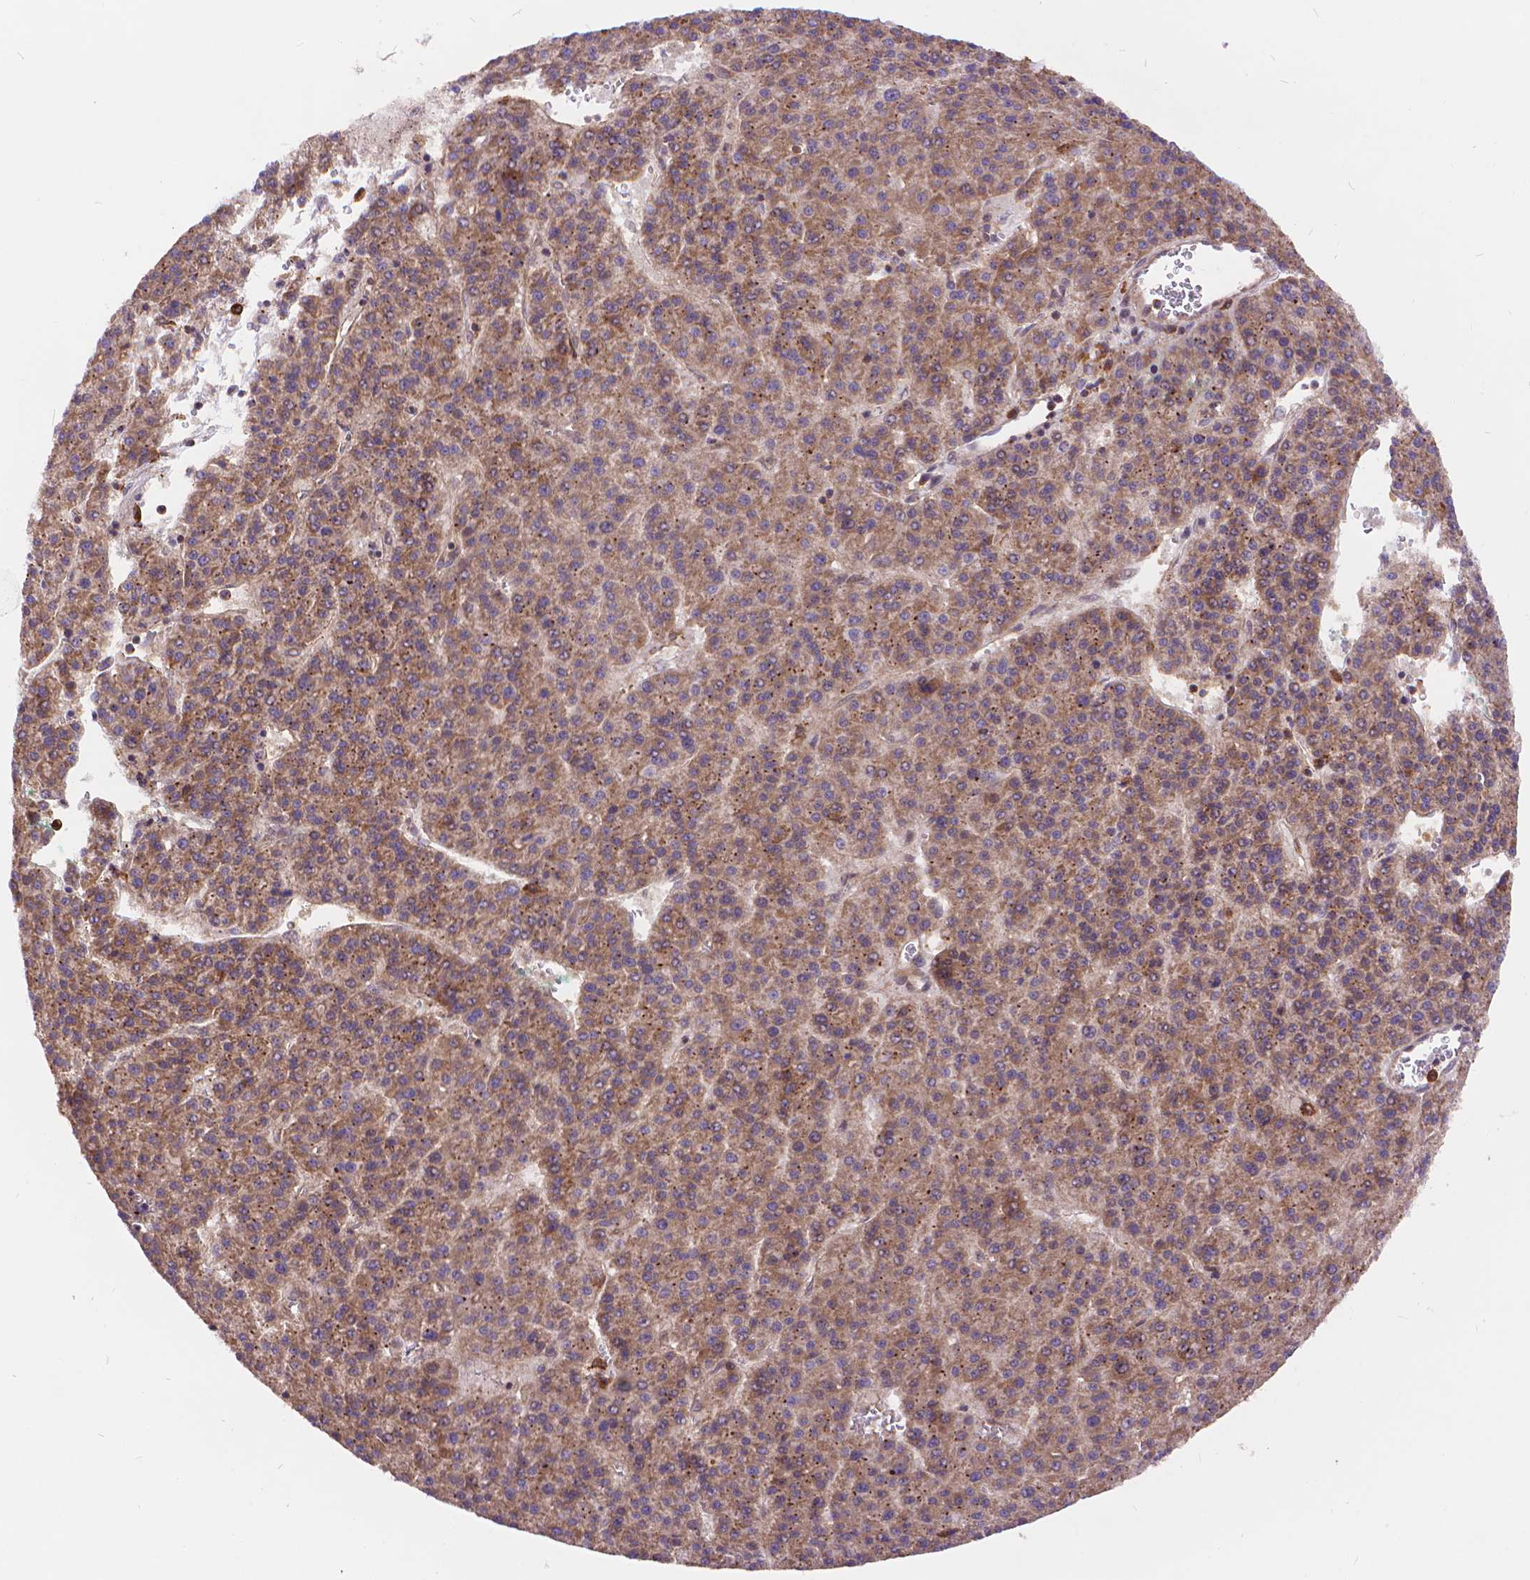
{"staining": {"intensity": "weak", "quantity": ">75%", "location": "cytoplasmic/membranous"}, "tissue": "liver cancer", "cell_type": "Tumor cells", "image_type": "cancer", "snomed": [{"axis": "morphology", "description": "Carcinoma, Hepatocellular, NOS"}, {"axis": "topography", "description": "Liver"}], "caption": "The histopathology image reveals staining of liver cancer, revealing weak cytoplasmic/membranous protein staining (brown color) within tumor cells.", "gene": "ARAP1", "patient": {"sex": "female", "age": 58}}